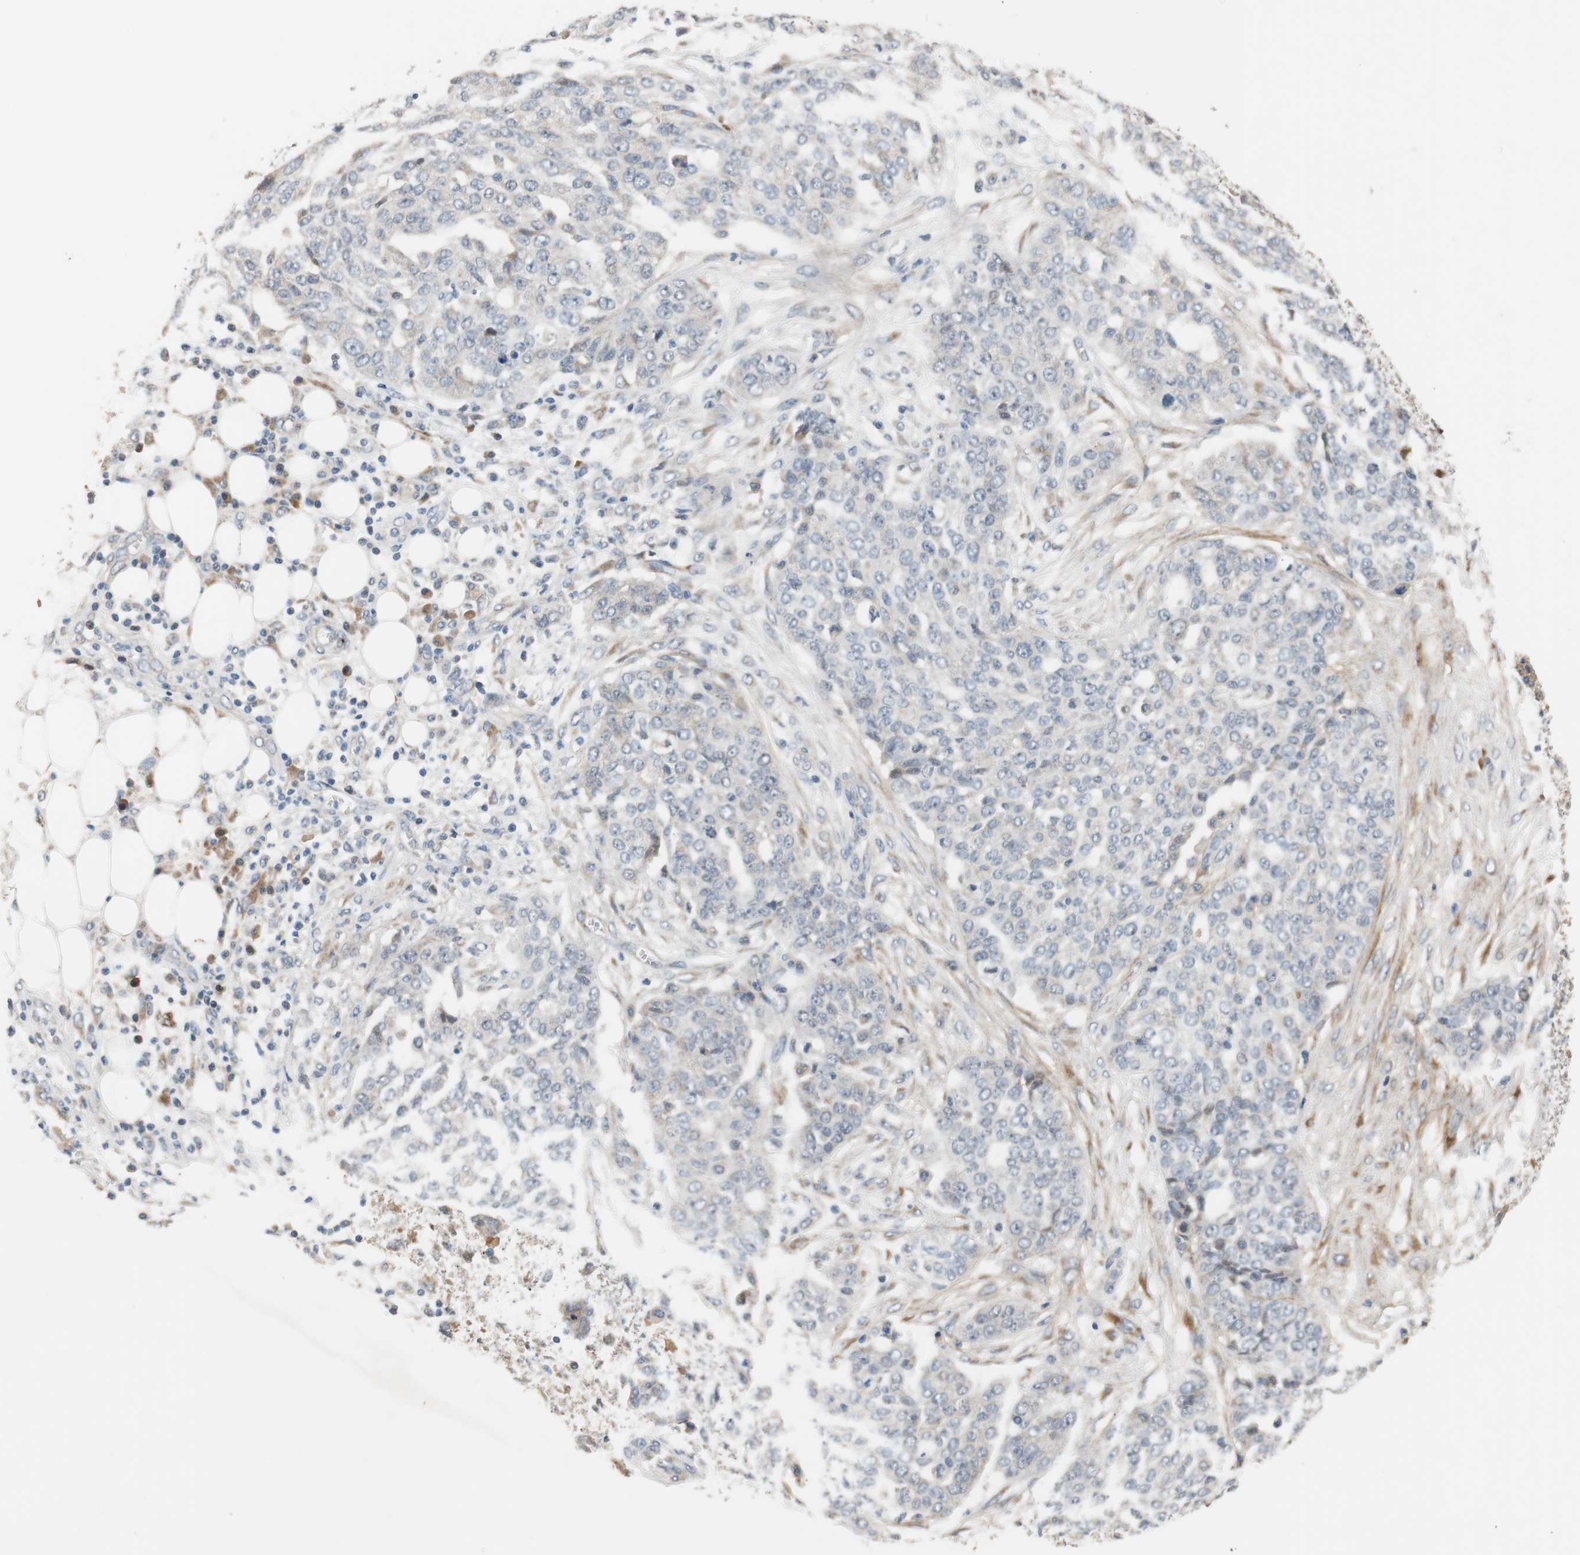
{"staining": {"intensity": "negative", "quantity": "none", "location": "none"}, "tissue": "ovarian cancer", "cell_type": "Tumor cells", "image_type": "cancer", "snomed": [{"axis": "morphology", "description": "Cystadenocarcinoma, serous, NOS"}, {"axis": "topography", "description": "Soft tissue"}, {"axis": "topography", "description": "Ovary"}], "caption": "Human ovarian cancer (serous cystadenocarcinoma) stained for a protein using immunohistochemistry demonstrates no expression in tumor cells.", "gene": "COL12A1", "patient": {"sex": "female", "age": 57}}